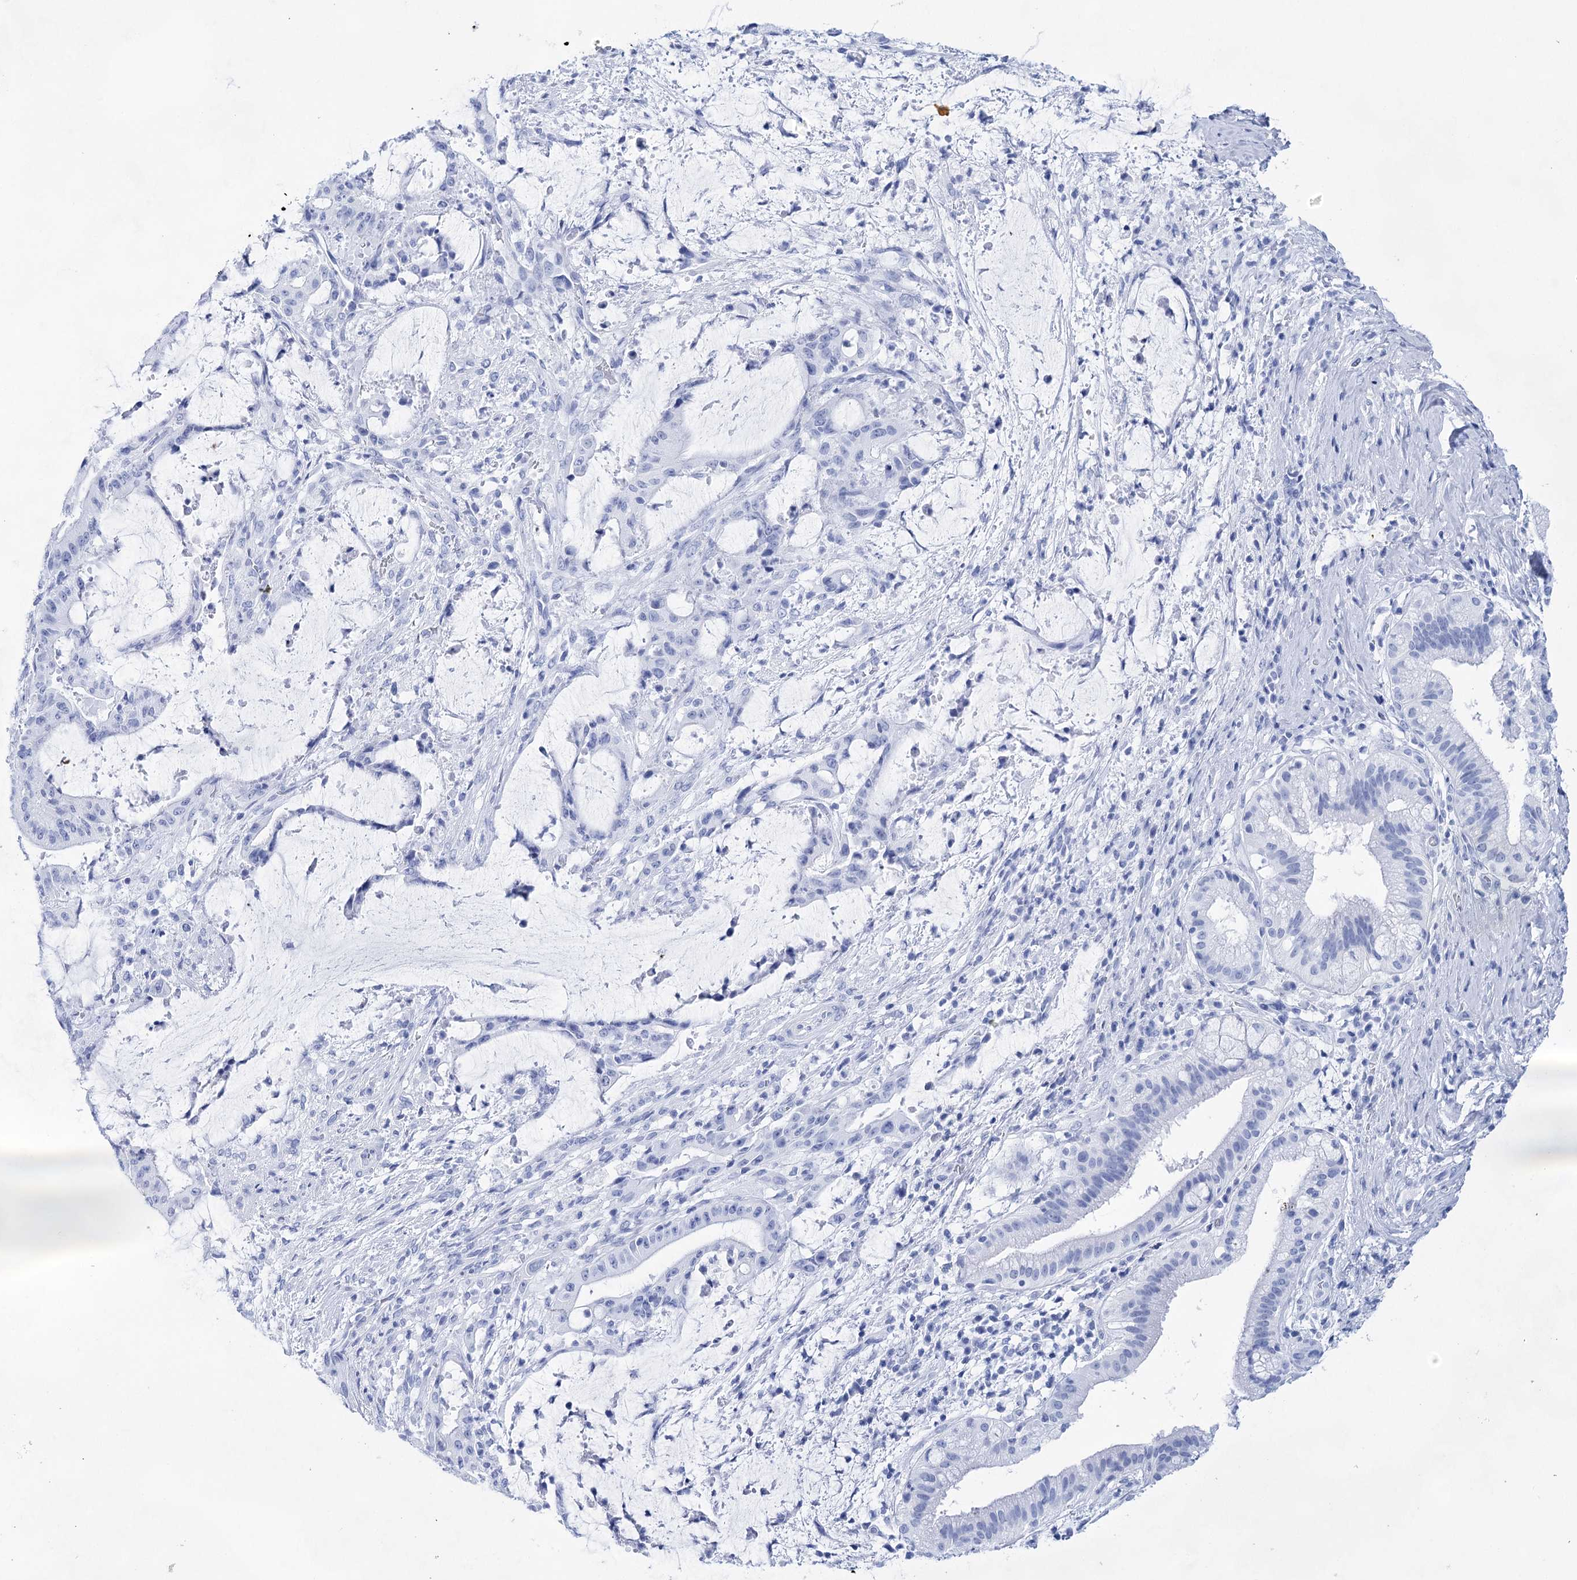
{"staining": {"intensity": "negative", "quantity": "none", "location": "none"}, "tissue": "liver cancer", "cell_type": "Tumor cells", "image_type": "cancer", "snomed": [{"axis": "morphology", "description": "Normal tissue, NOS"}, {"axis": "morphology", "description": "Cholangiocarcinoma"}, {"axis": "topography", "description": "Liver"}, {"axis": "topography", "description": "Peripheral nerve tissue"}], "caption": "Immunohistochemistry image of liver cancer (cholangiocarcinoma) stained for a protein (brown), which shows no positivity in tumor cells.", "gene": "LALBA", "patient": {"sex": "female", "age": 73}}